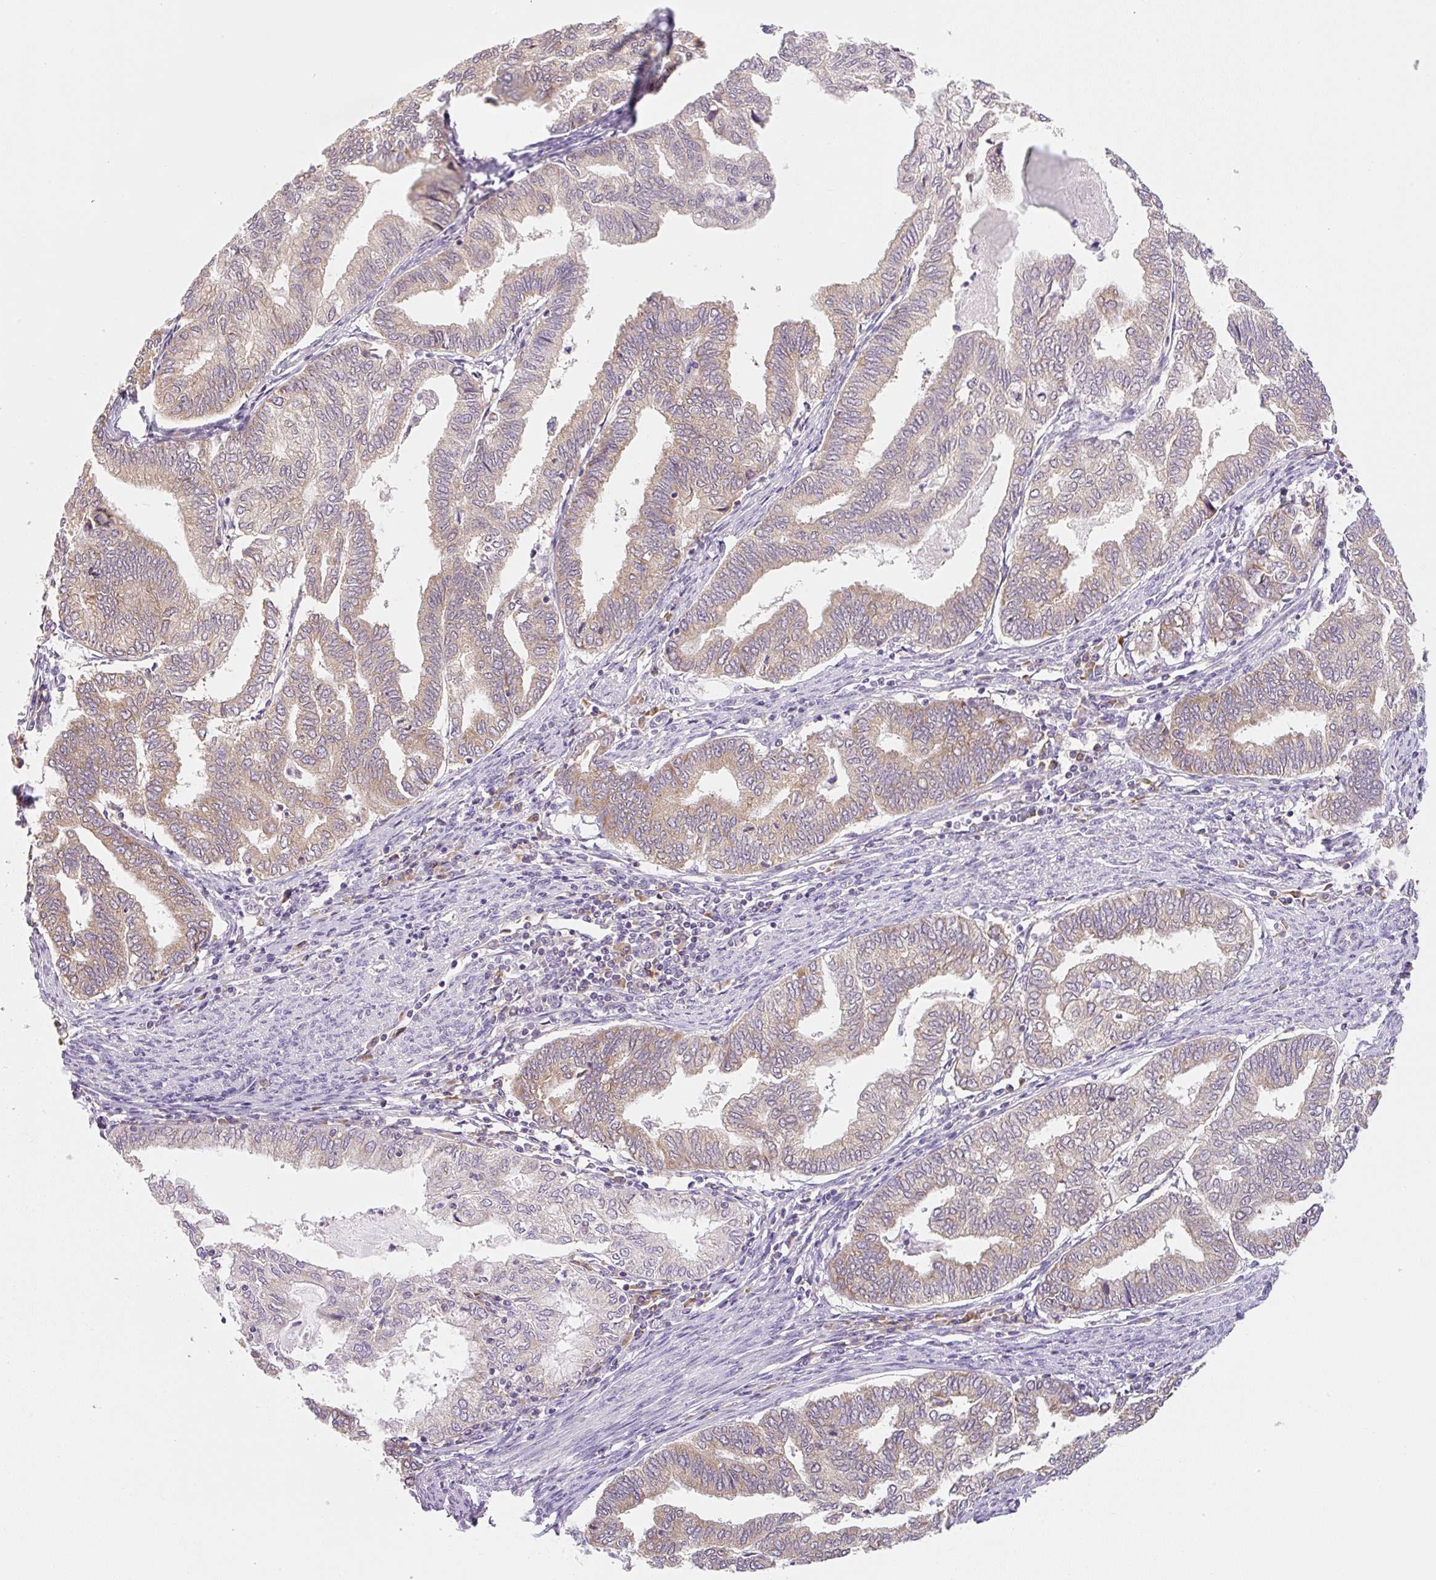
{"staining": {"intensity": "weak", "quantity": "25%-75%", "location": "cytoplasmic/membranous"}, "tissue": "endometrial cancer", "cell_type": "Tumor cells", "image_type": "cancer", "snomed": [{"axis": "morphology", "description": "Adenocarcinoma, NOS"}, {"axis": "topography", "description": "Endometrium"}], "caption": "Immunohistochemistry (IHC) image of neoplastic tissue: human endometrial cancer (adenocarcinoma) stained using immunohistochemistry exhibits low levels of weak protein expression localized specifically in the cytoplasmic/membranous of tumor cells, appearing as a cytoplasmic/membranous brown color.", "gene": "RPL18A", "patient": {"sex": "female", "age": 79}}